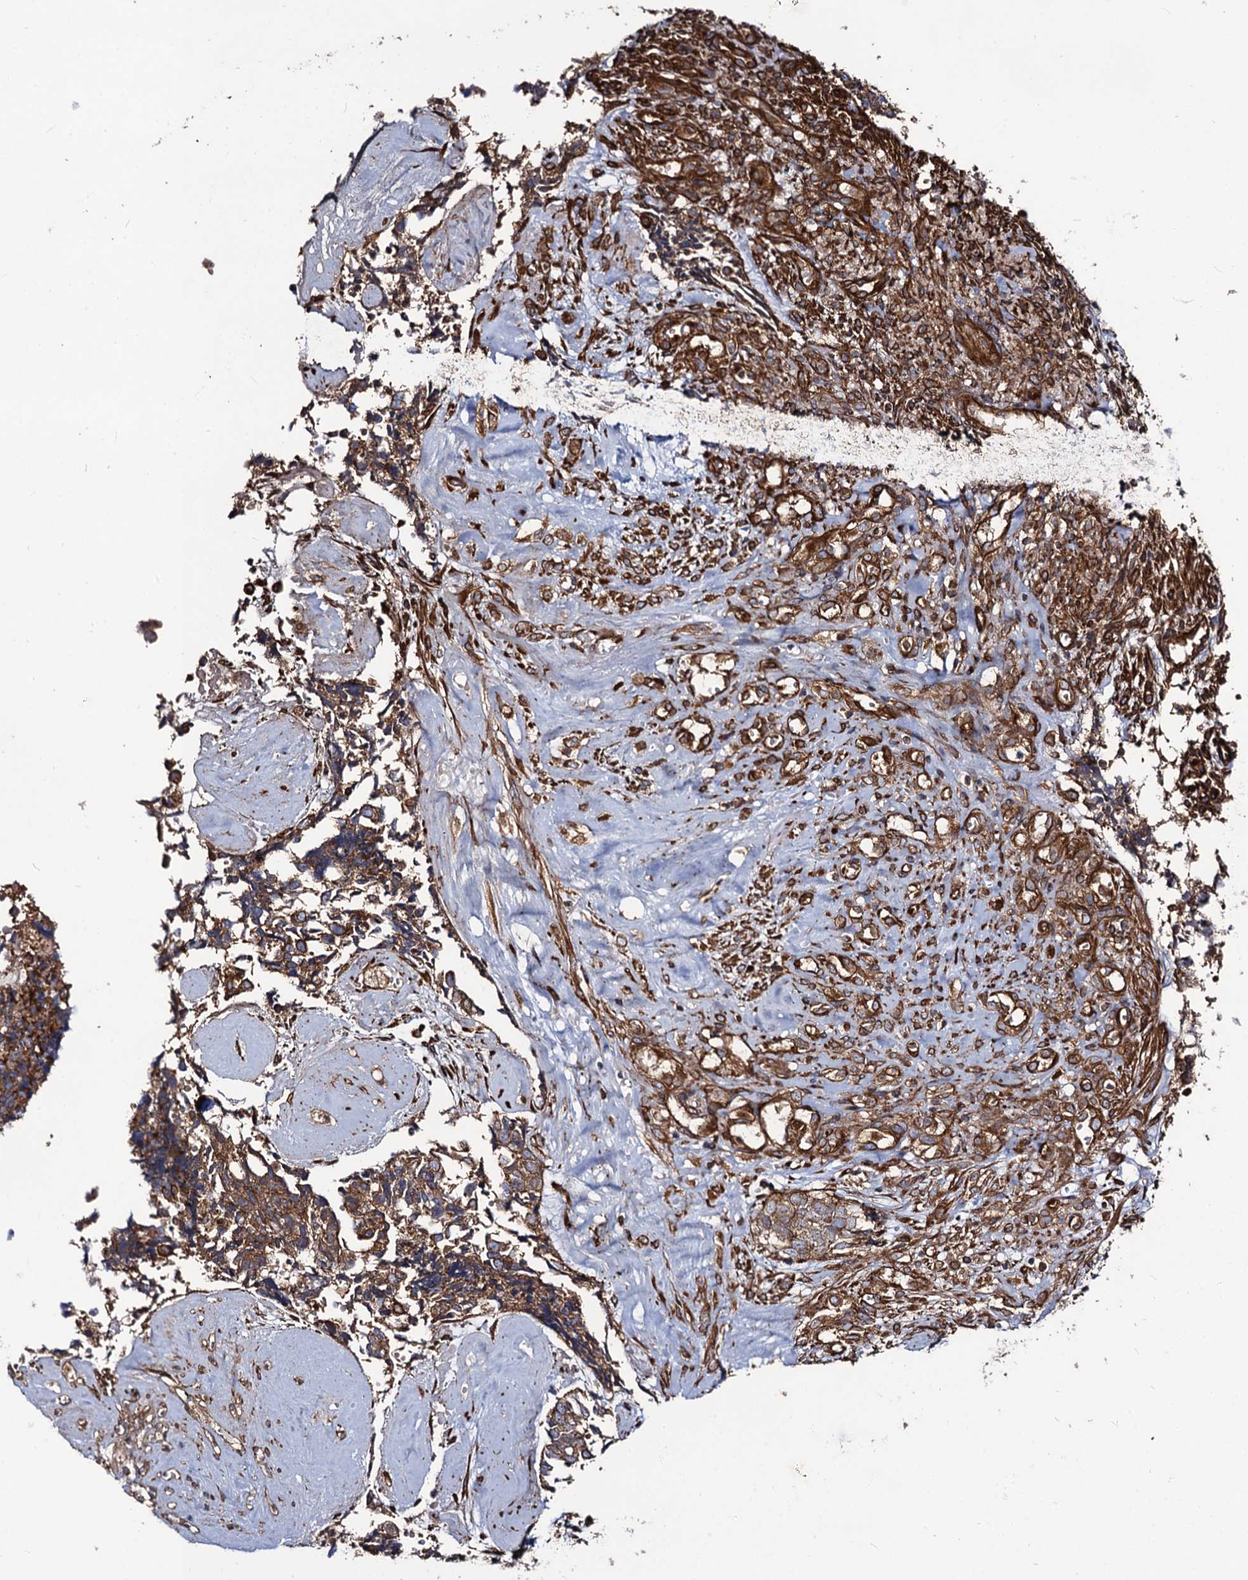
{"staining": {"intensity": "moderate", "quantity": ">75%", "location": "cytoplasmic/membranous"}, "tissue": "cervical cancer", "cell_type": "Tumor cells", "image_type": "cancer", "snomed": [{"axis": "morphology", "description": "Squamous cell carcinoma, NOS"}, {"axis": "topography", "description": "Cervix"}], "caption": "Protein expression analysis of cervical cancer reveals moderate cytoplasmic/membranous staining in about >75% of tumor cells. Using DAB (brown) and hematoxylin (blue) stains, captured at high magnification using brightfield microscopy.", "gene": "CIP2A", "patient": {"sex": "female", "age": 63}}